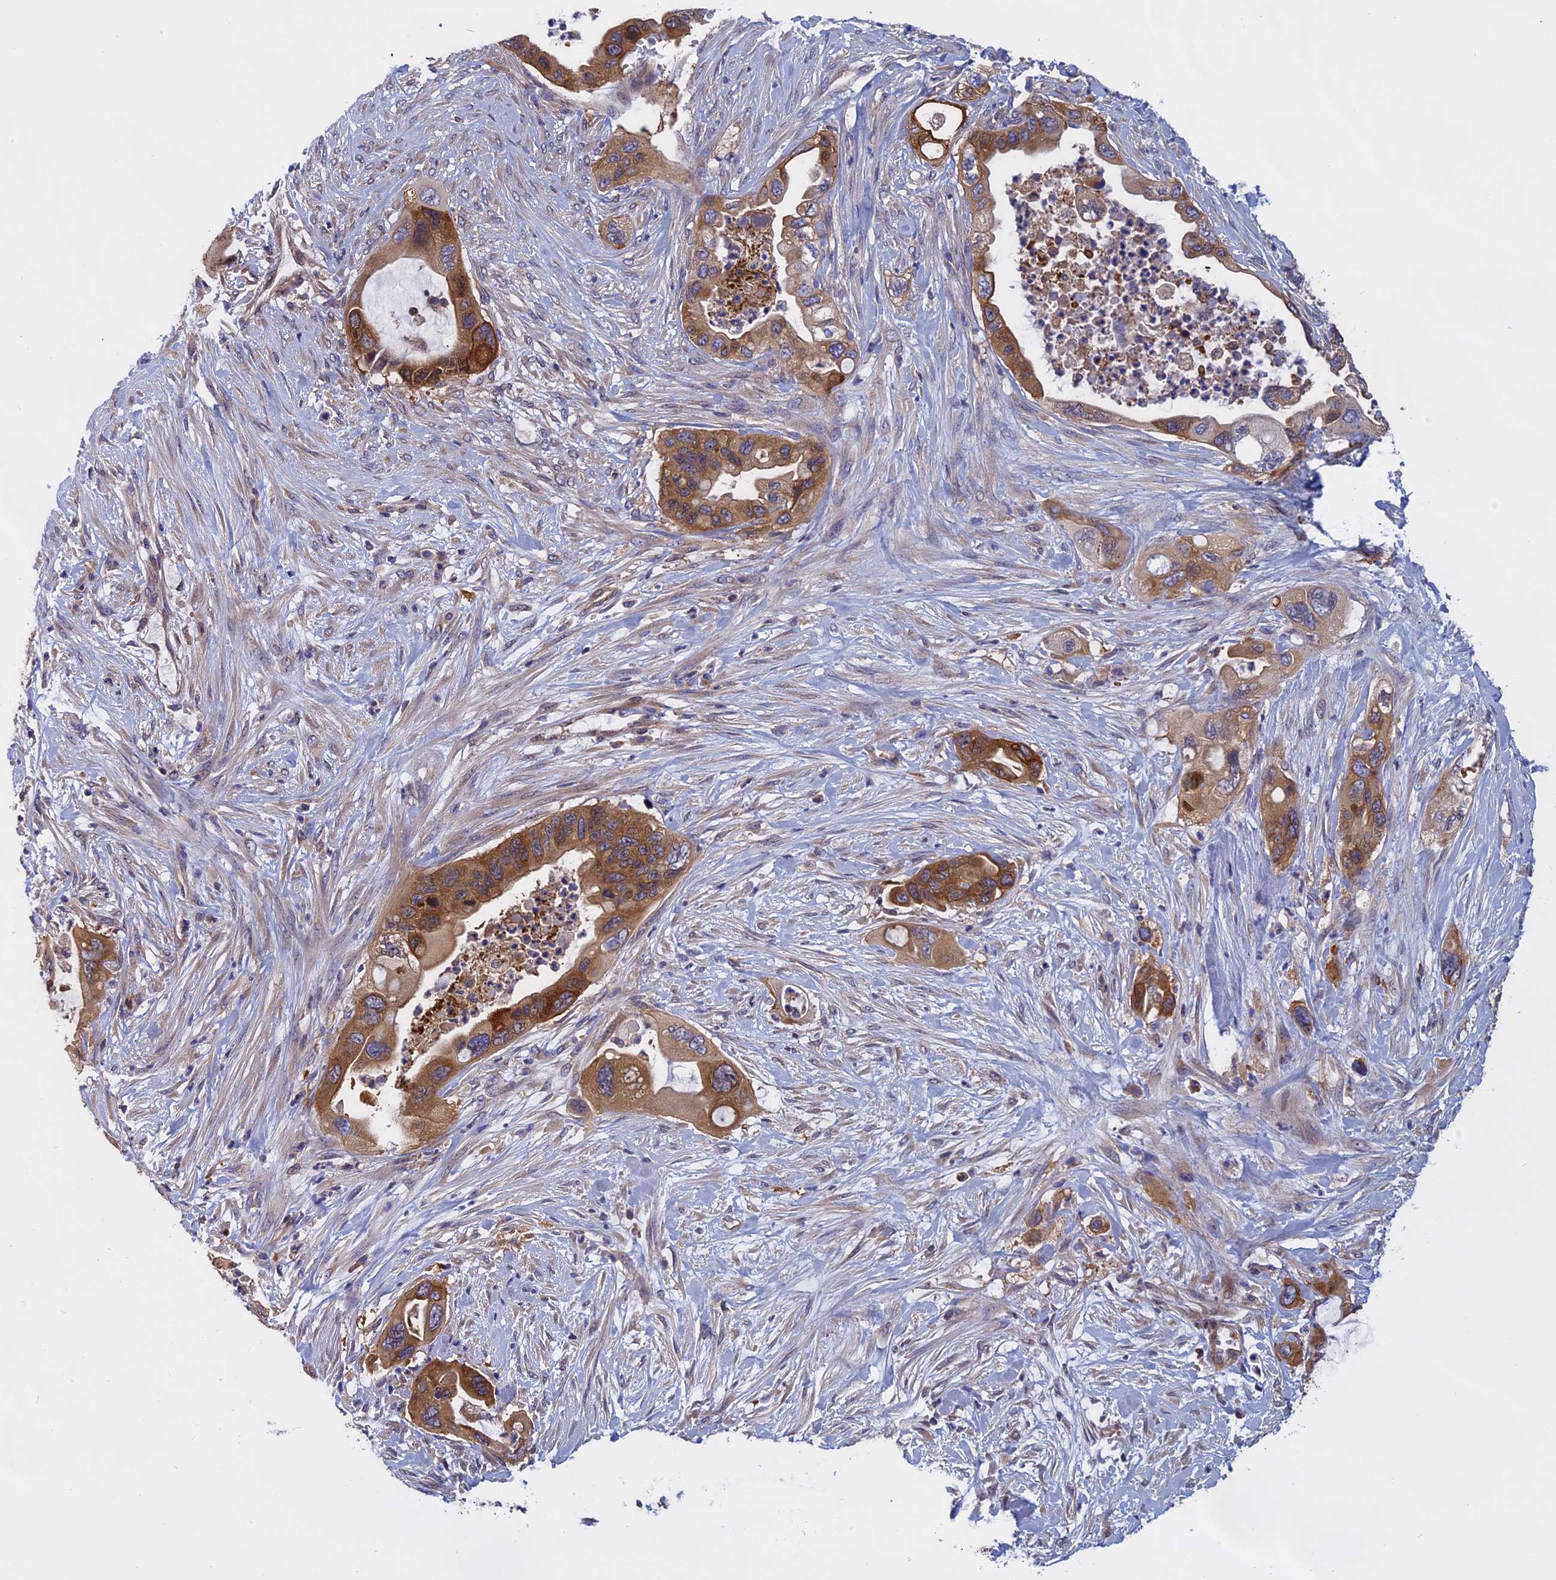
{"staining": {"intensity": "strong", "quantity": ">75%", "location": "cytoplasmic/membranous"}, "tissue": "pancreatic cancer", "cell_type": "Tumor cells", "image_type": "cancer", "snomed": [{"axis": "morphology", "description": "Adenocarcinoma, NOS"}, {"axis": "topography", "description": "Pancreas"}], "caption": "Protein staining shows strong cytoplasmic/membranous staining in approximately >75% of tumor cells in pancreatic cancer (adenocarcinoma).", "gene": "NAA10", "patient": {"sex": "female", "age": 71}}